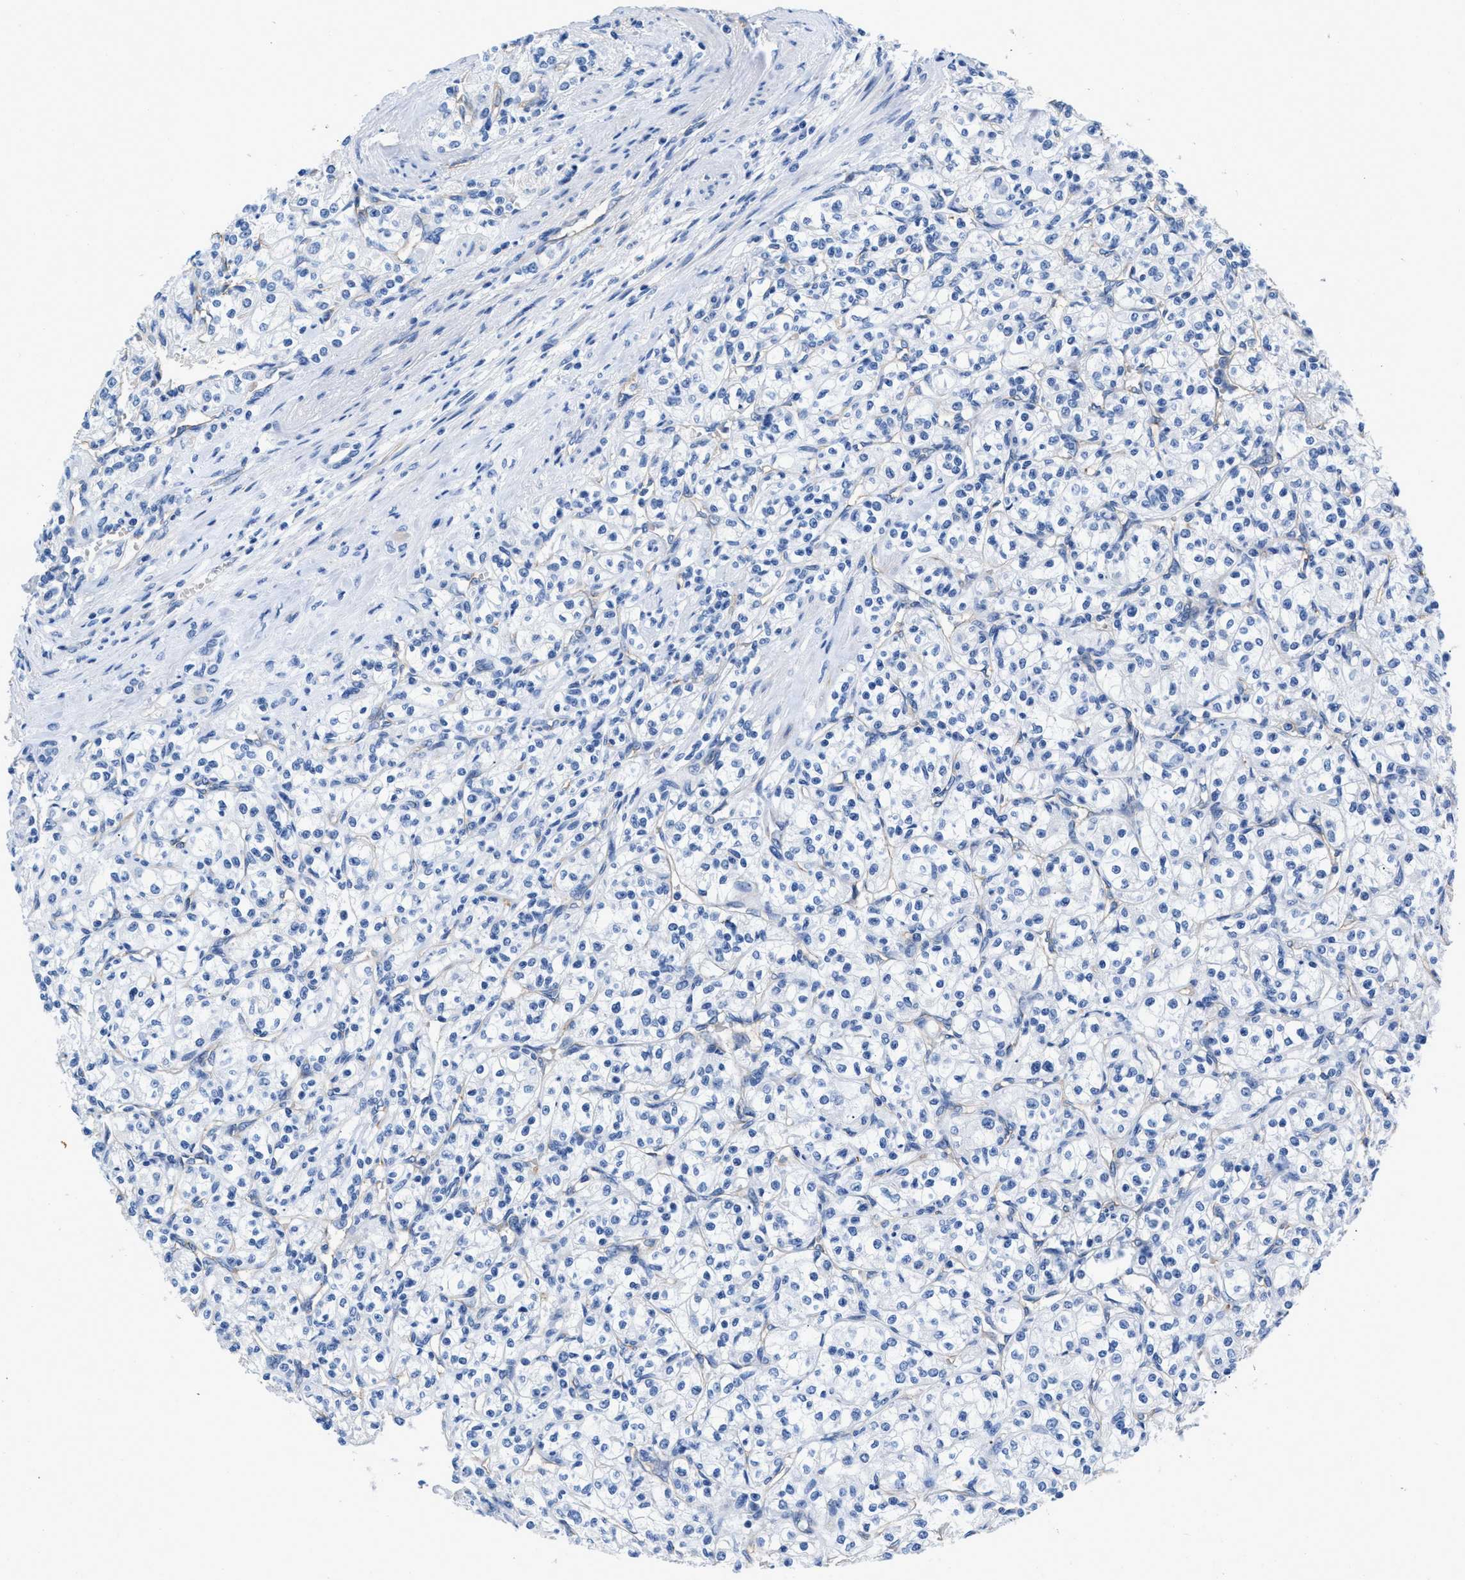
{"staining": {"intensity": "negative", "quantity": "none", "location": "none"}, "tissue": "renal cancer", "cell_type": "Tumor cells", "image_type": "cancer", "snomed": [{"axis": "morphology", "description": "Adenocarcinoma, NOS"}, {"axis": "topography", "description": "Kidney"}], "caption": "High magnification brightfield microscopy of renal cancer stained with DAB (brown) and counterstained with hematoxylin (blue): tumor cells show no significant staining.", "gene": "SLFN13", "patient": {"sex": "male", "age": 77}}